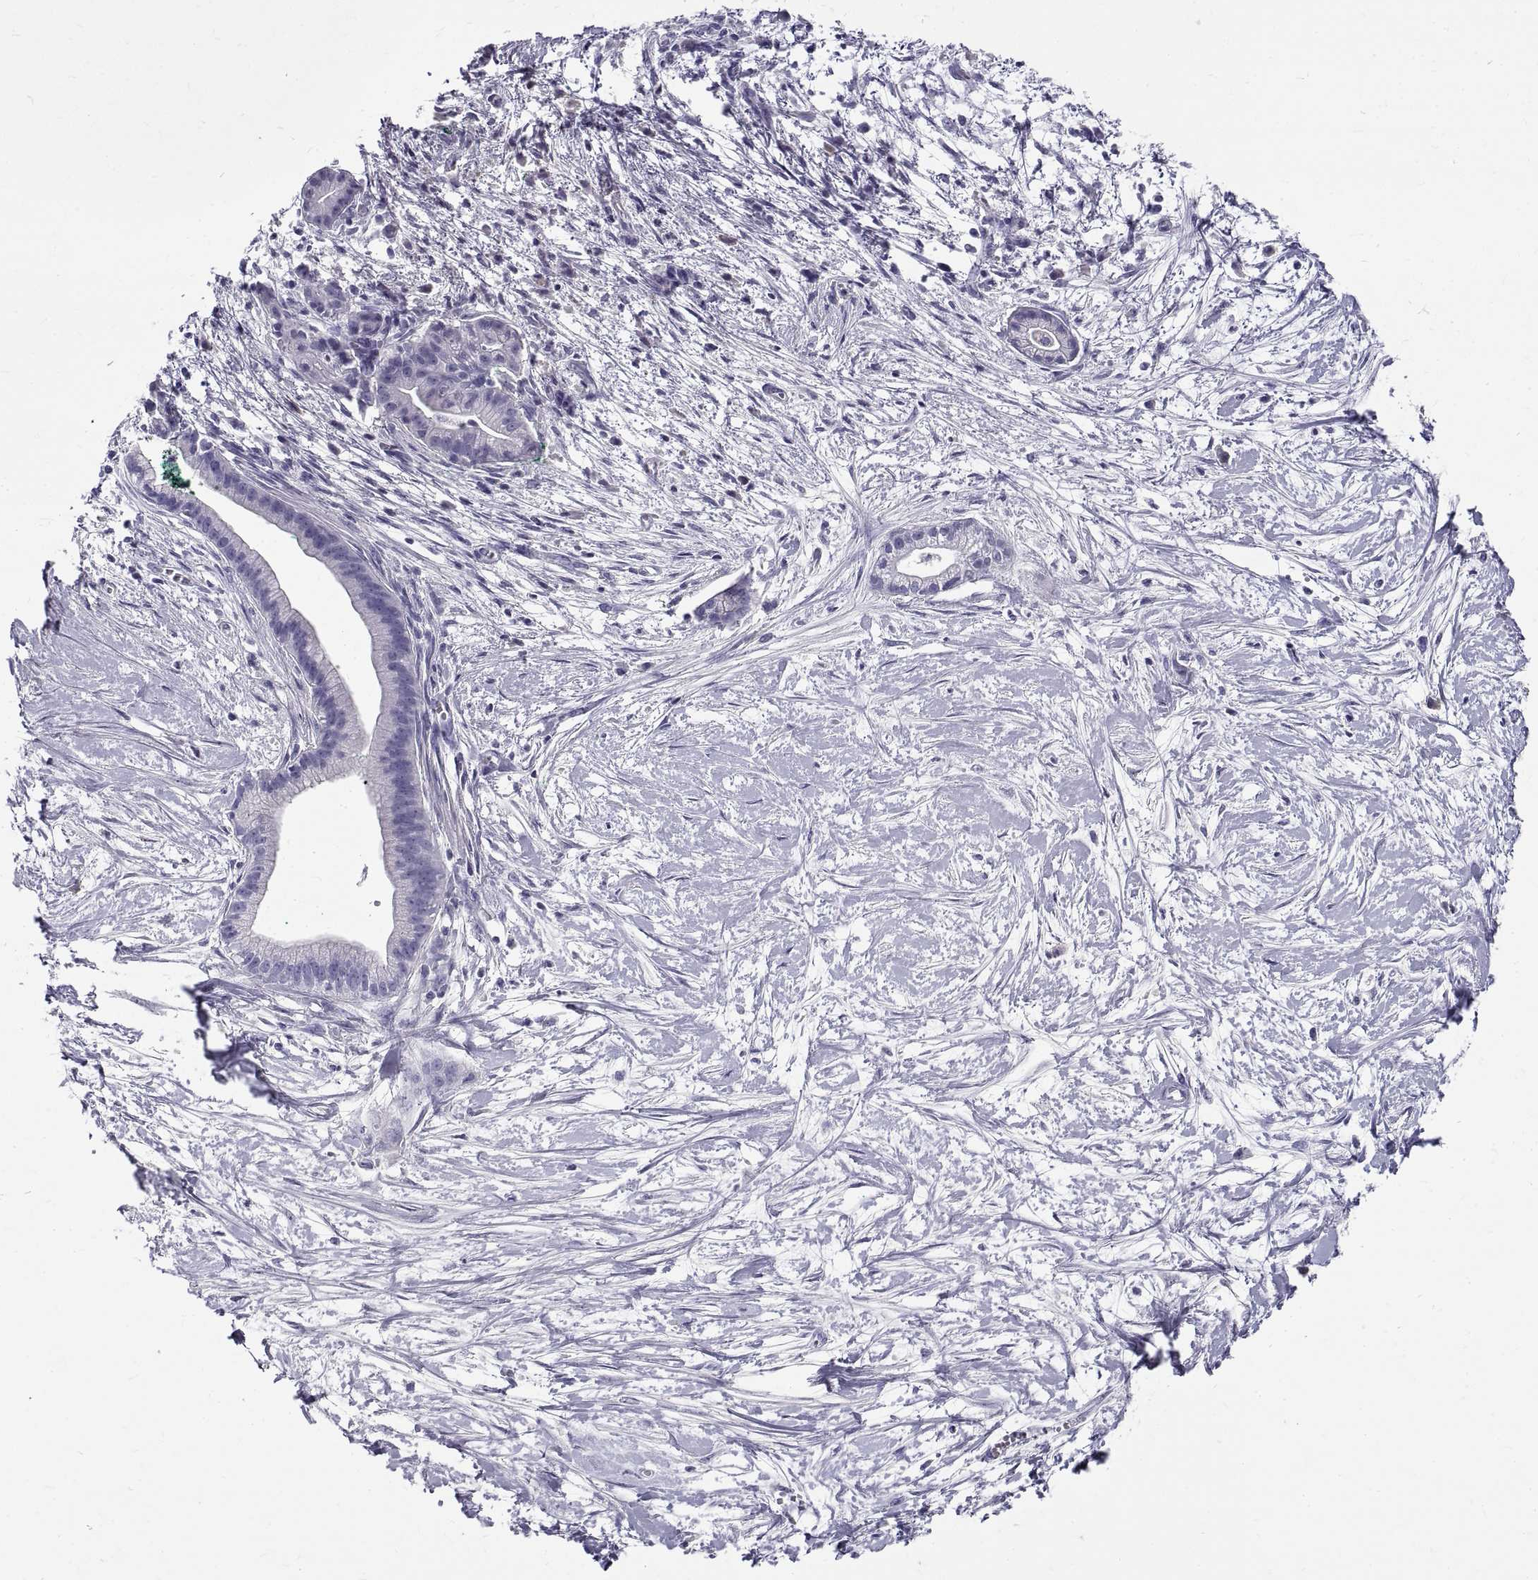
{"staining": {"intensity": "negative", "quantity": "none", "location": "none"}, "tissue": "pancreatic cancer", "cell_type": "Tumor cells", "image_type": "cancer", "snomed": [{"axis": "morphology", "description": "Normal tissue, NOS"}, {"axis": "morphology", "description": "Adenocarcinoma, NOS"}, {"axis": "topography", "description": "Lymph node"}, {"axis": "topography", "description": "Pancreas"}], "caption": "Immunohistochemistry histopathology image of neoplastic tissue: human pancreatic adenocarcinoma stained with DAB (3,3'-diaminobenzidine) shows no significant protein staining in tumor cells.", "gene": "GNG12", "patient": {"sex": "female", "age": 58}}